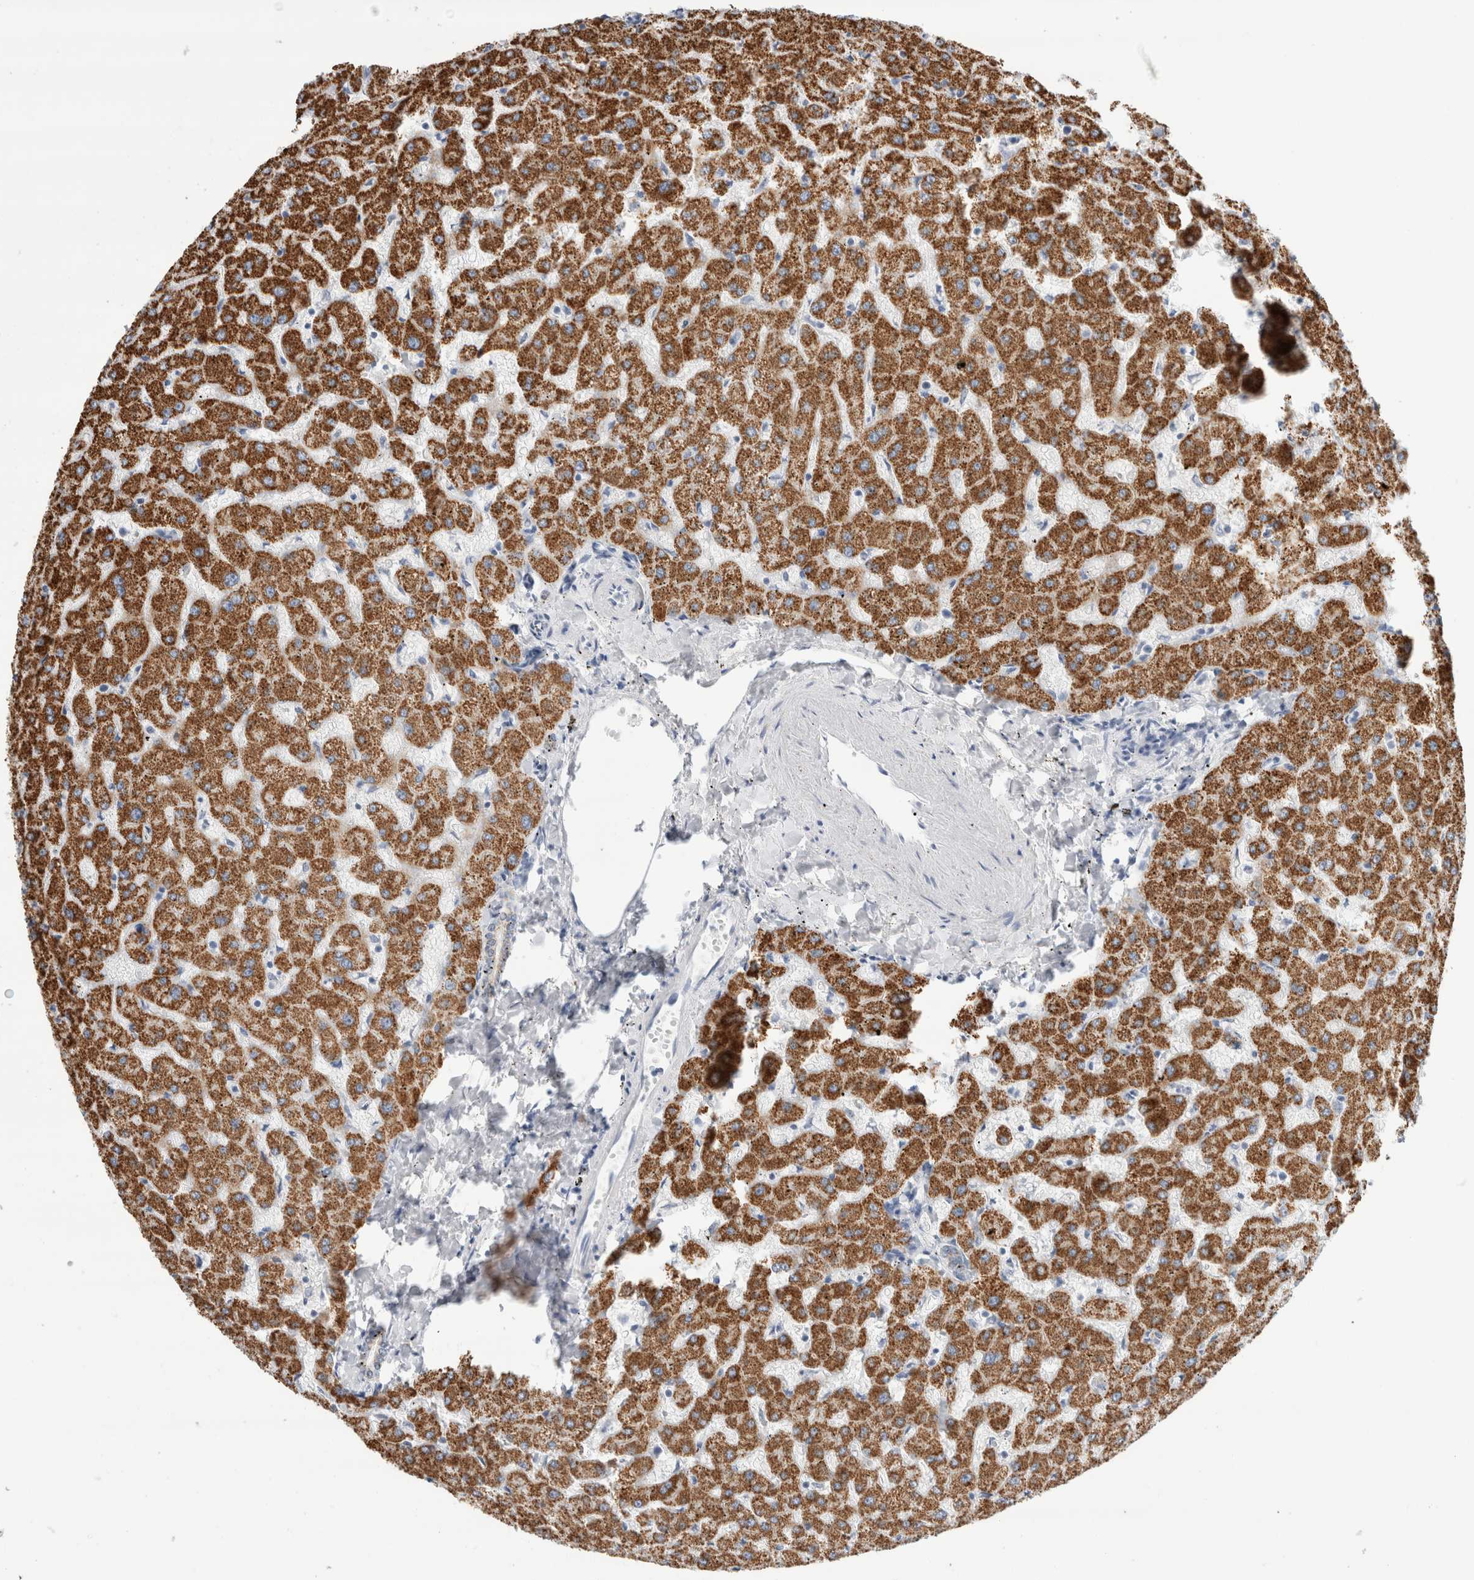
{"staining": {"intensity": "negative", "quantity": "none", "location": "none"}, "tissue": "liver", "cell_type": "Cholangiocytes", "image_type": "normal", "snomed": [{"axis": "morphology", "description": "Normal tissue, NOS"}, {"axis": "topography", "description": "Liver"}], "caption": "Immunohistochemistry (IHC) micrograph of unremarkable liver stained for a protein (brown), which demonstrates no positivity in cholangiocytes.", "gene": "ECHDC2", "patient": {"sex": "female", "age": 63}}